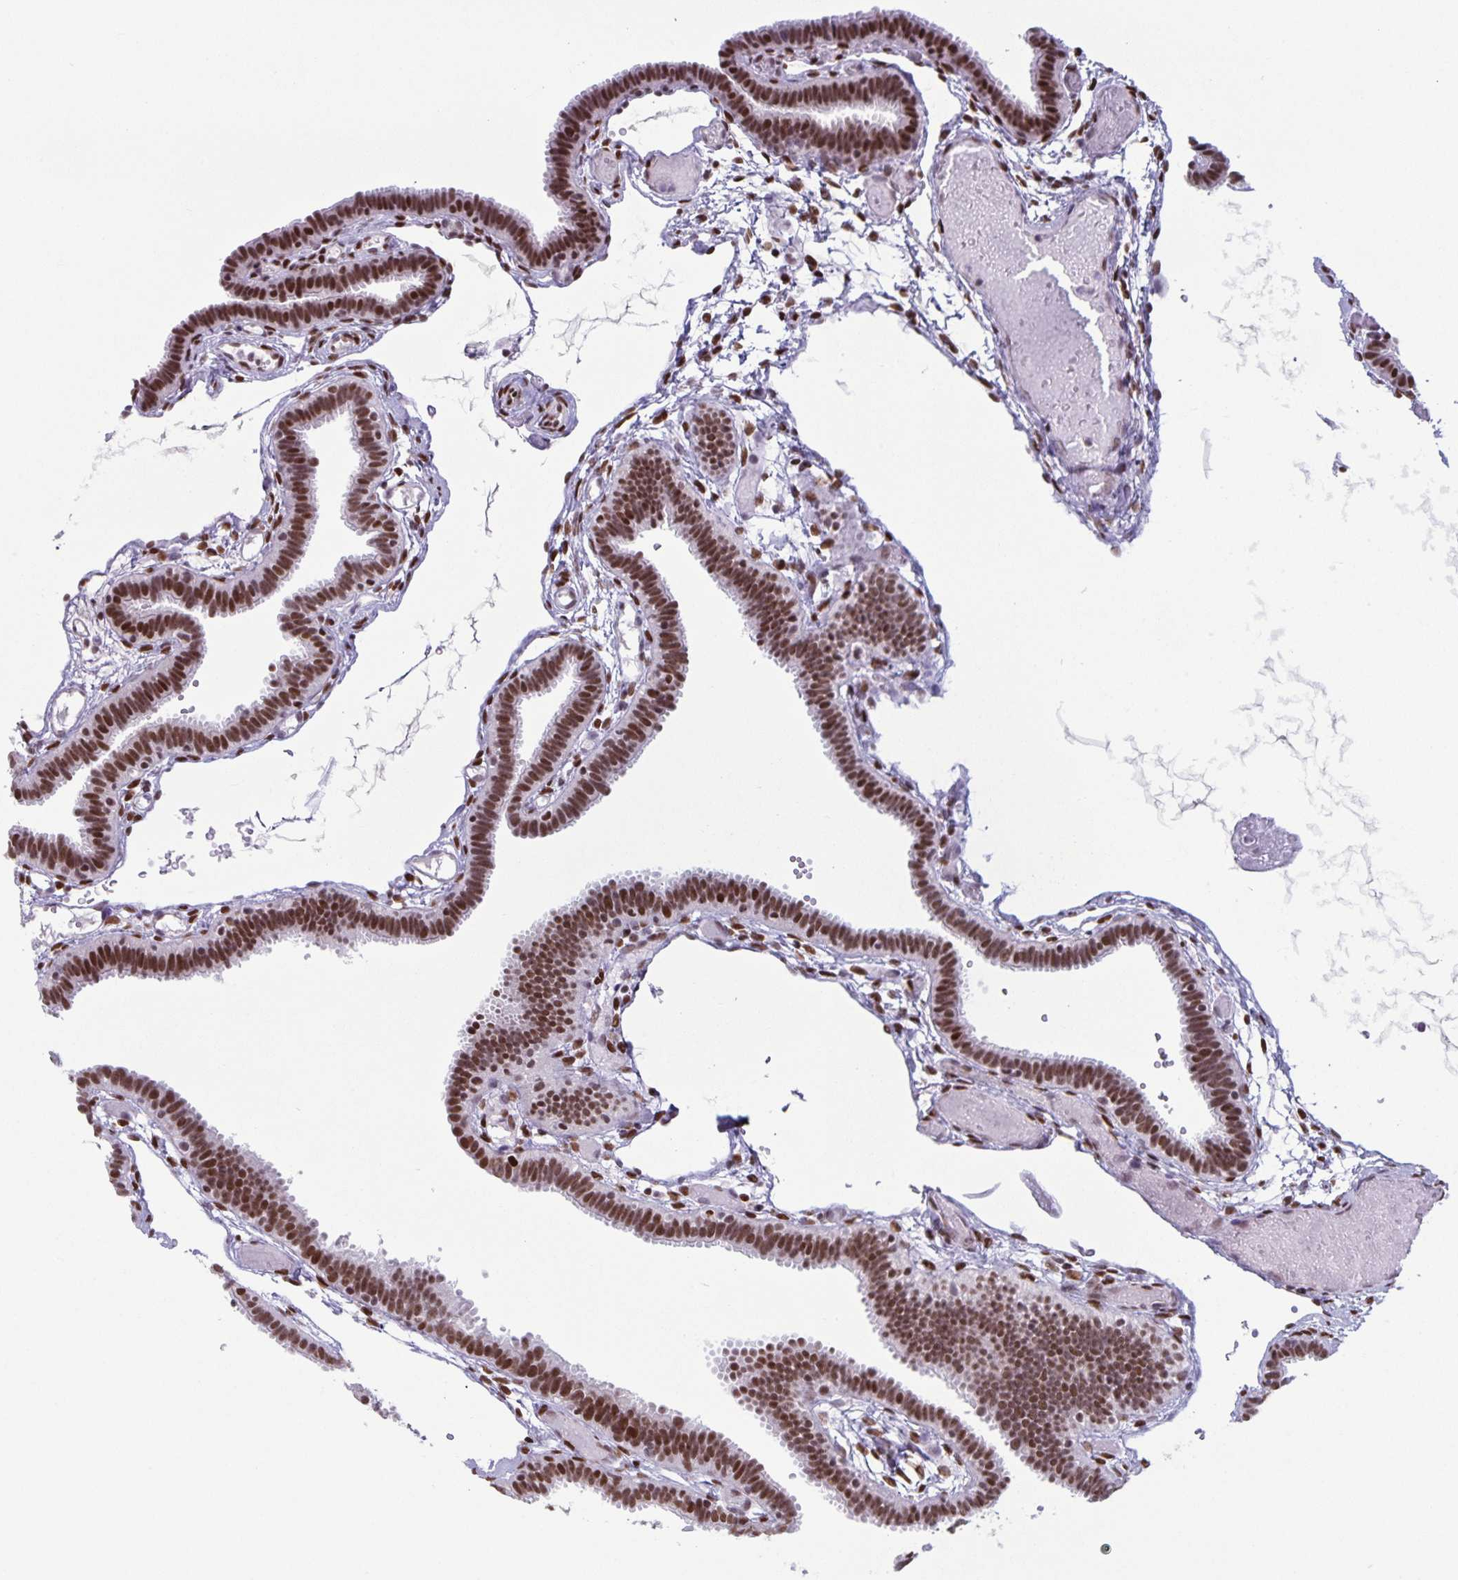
{"staining": {"intensity": "strong", "quantity": ">75%", "location": "nuclear"}, "tissue": "fallopian tube", "cell_type": "Glandular cells", "image_type": "normal", "snomed": [{"axis": "morphology", "description": "Normal tissue, NOS"}, {"axis": "topography", "description": "Fallopian tube"}], "caption": "Immunohistochemistry staining of benign fallopian tube, which demonstrates high levels of strong nuclear expression in approximately >75% of glandular cells indicating strong nuclear protein positivity. The staining was performed using DAB (brown) for protein detection and nuclei were counterstained in hematoxylin (blue).", "gene": "JUND", "patient": {"sex": "female", "age": 37}}